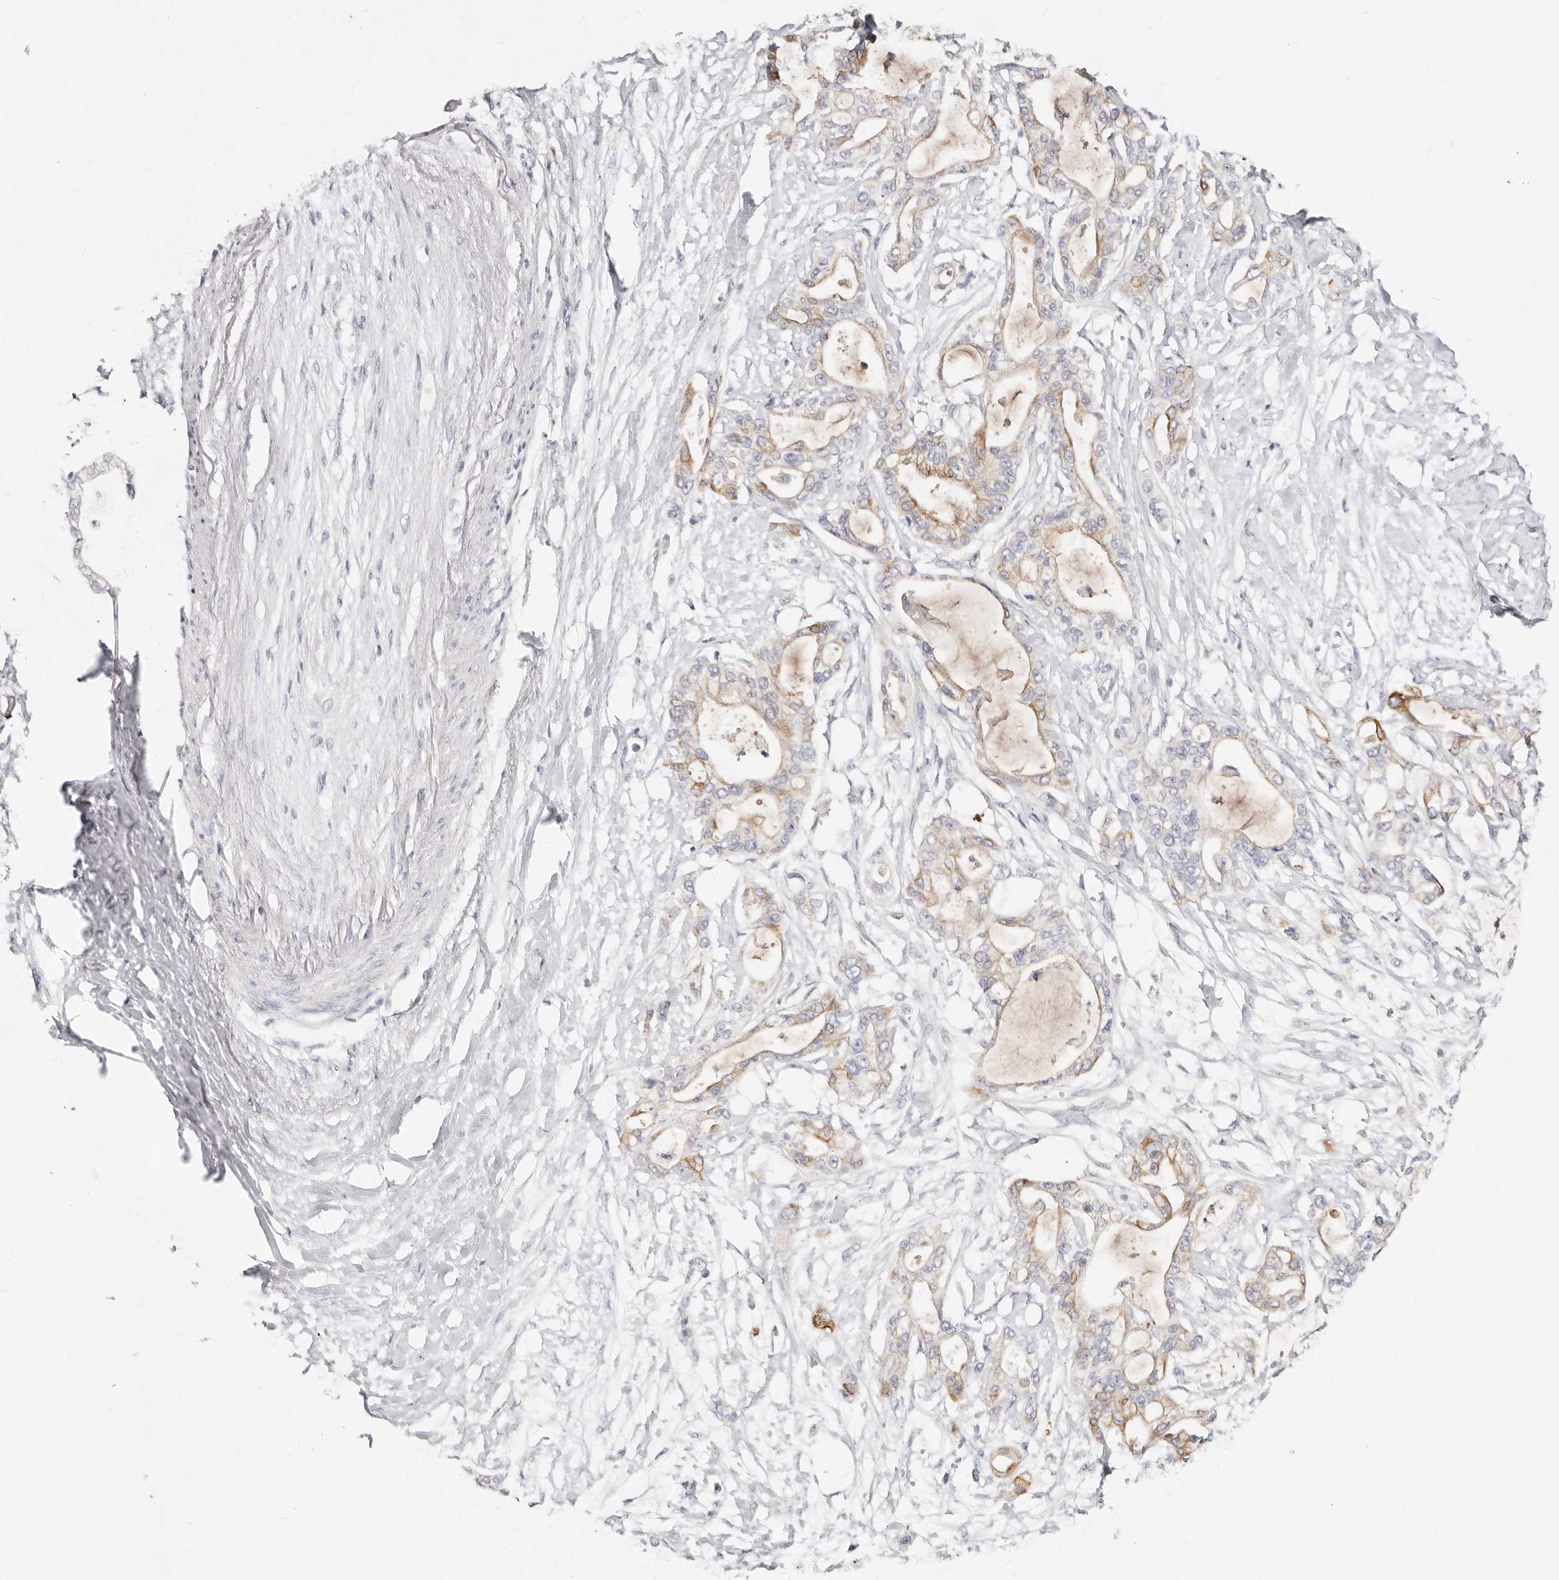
{"staining": {"intensity": "moderate", "quantity": "25%-75%", "location": "cytoplasmic/membranous"}, "tissue": "pancreatic cancer", "cell_type": "Tumor cells", "image_type": "cancer", "snomed": [{"axis": "morphology", "description": "Adenocarcinoma, NOS"}, {"axis": "topography", "description": "Pancreas"}], "caption": "DAB (3,3'-diaminobenzidine) immunohistochemical staining of adenocarcinoma (pancreatic) exhibits moderate cytoplasmic/membranous protein staining in about 25%-75% of tumor cells.", "gene": "VIPAS39", "patient": {"sex": "male", "age": 68}}